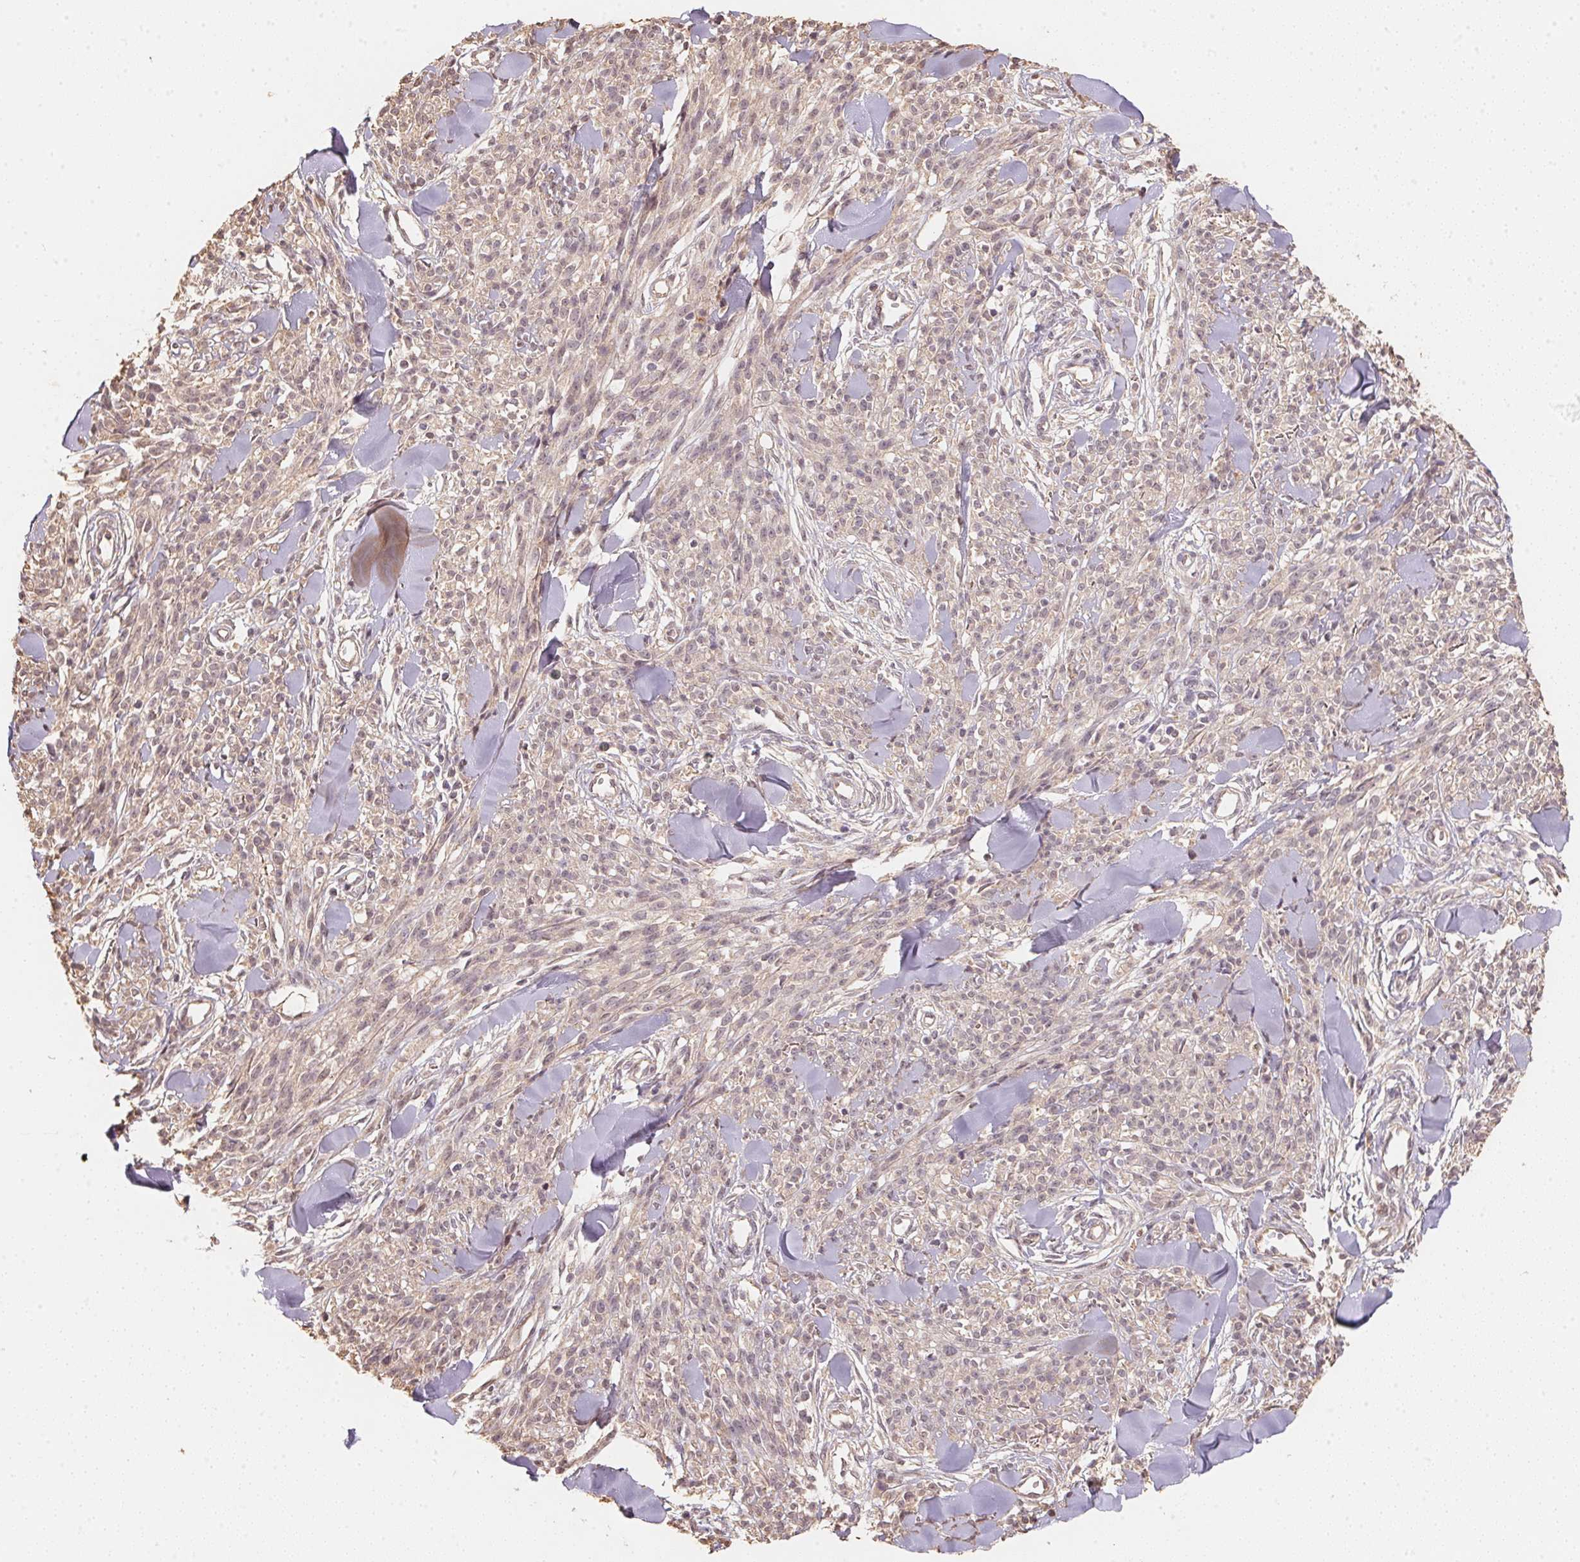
{"staining": {"intensity": "weak", "quantity": "25%-75%", "location": "nuclear"}, "tissue": "melanoma", "cell_type": "Tumor cells", "image_type": "cancer", "snomed": [{"axis": "morphology", "description": "Malignant melanoma, NOS"}, {"axis": "topography", "description": "Skin"}, {"axis": "topography", "description": "Skin of trunk"}], "caption": "This micrograph demonstrates IHC staining of melanoma, with low weak nuclear expression in about 25%-75% of tumor cells.", "gene": "TMEM222", "patient": {"sex": "male", "age": 74}}